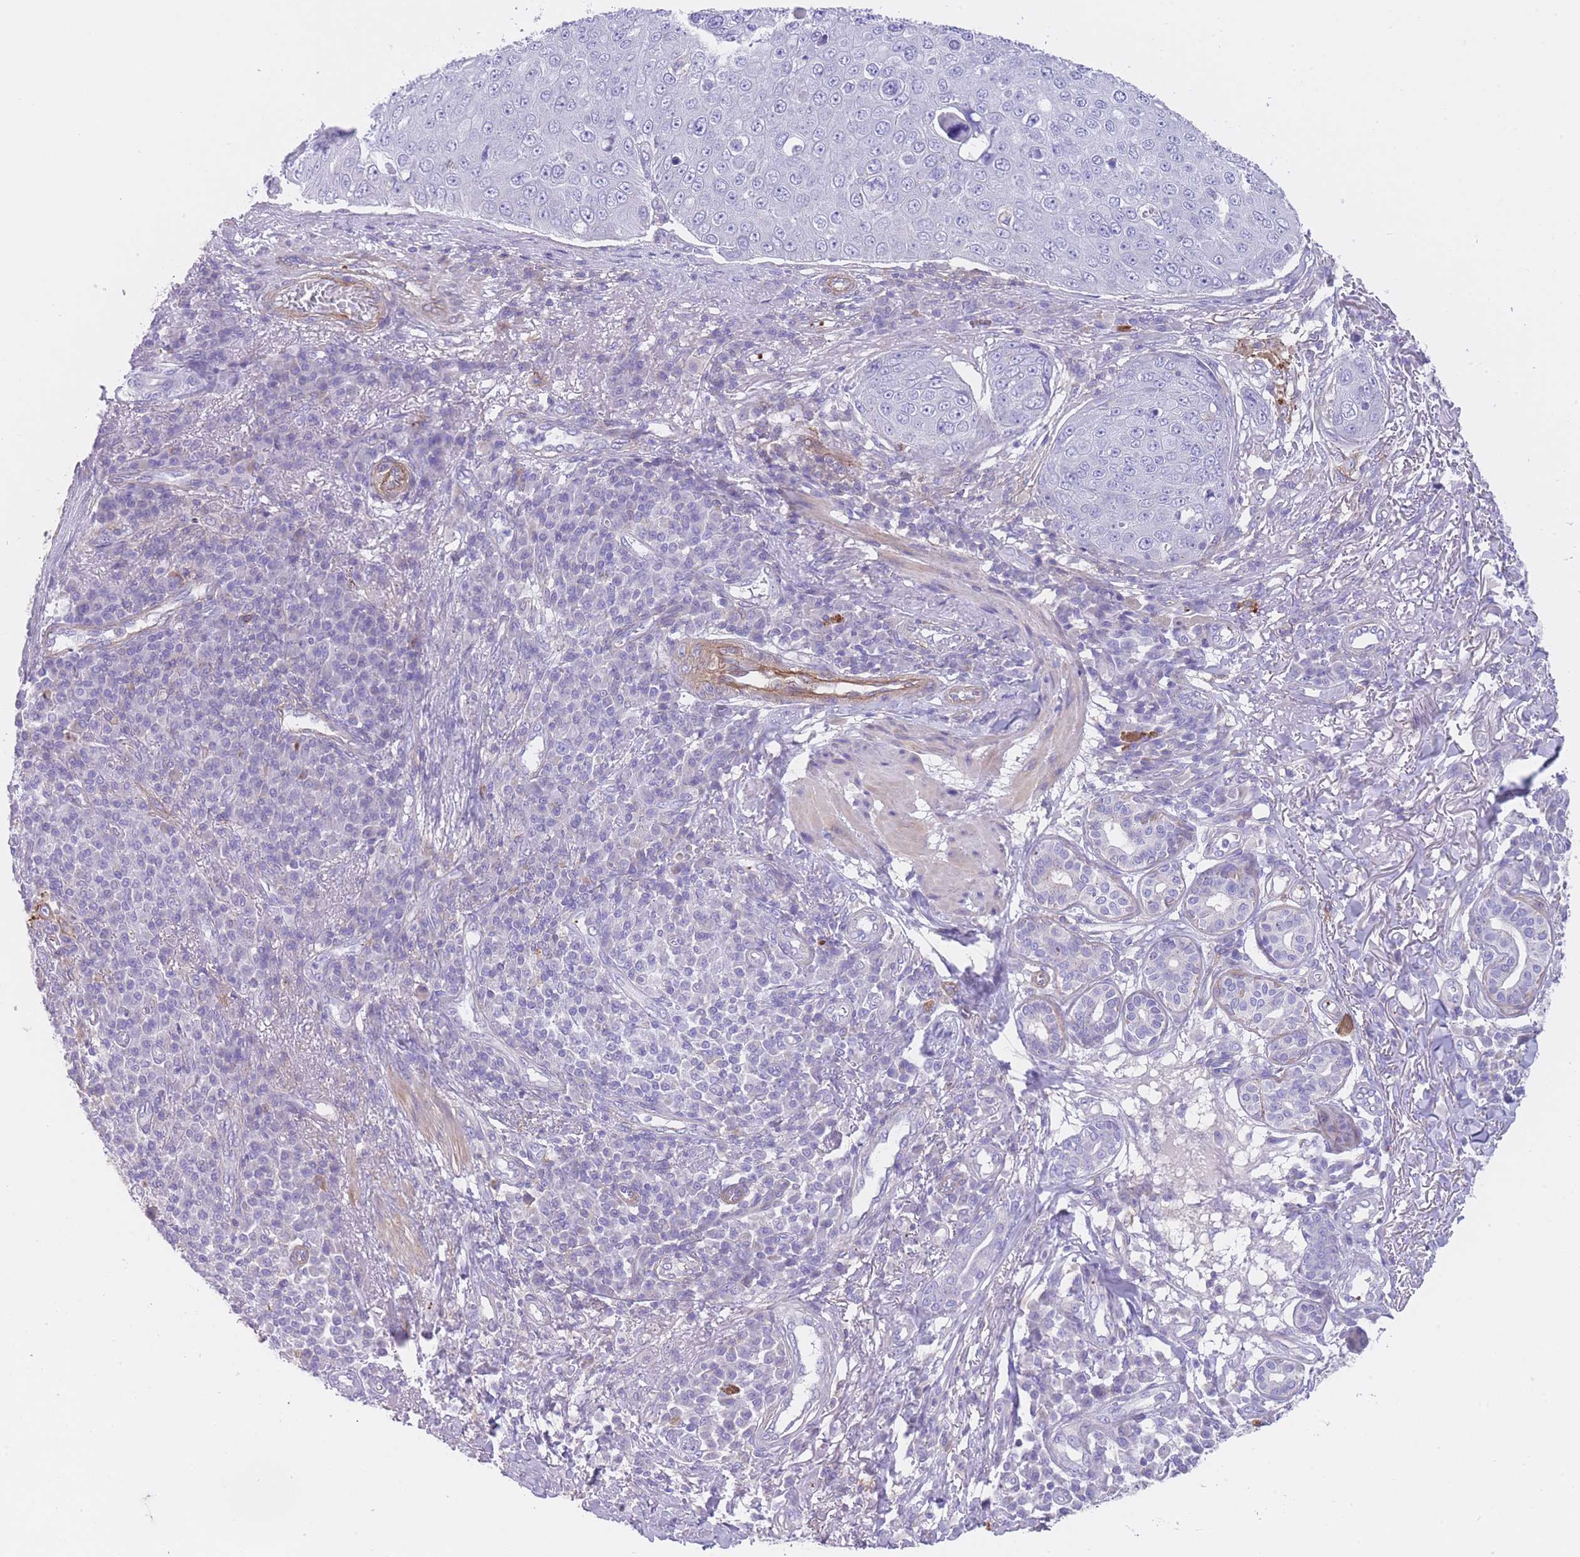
{"staining": {"intensity": "negative", "quantity": "none", "location": "none"}, "tissue": "skin cancer", "cell_type": "Tumor cells", "image_type": "cancer", "snomed": [{"axis": "morphology", "description": "Squamous cell carcinoma, NOS"}, {"axis": "topography", "description": "Skin"}], "caption": "Tumor cells show no significant expression in skin cancer (squamous cell carcinoma).", "gene": "LDB3", "patient": {"sex": "male", "age": 71}}